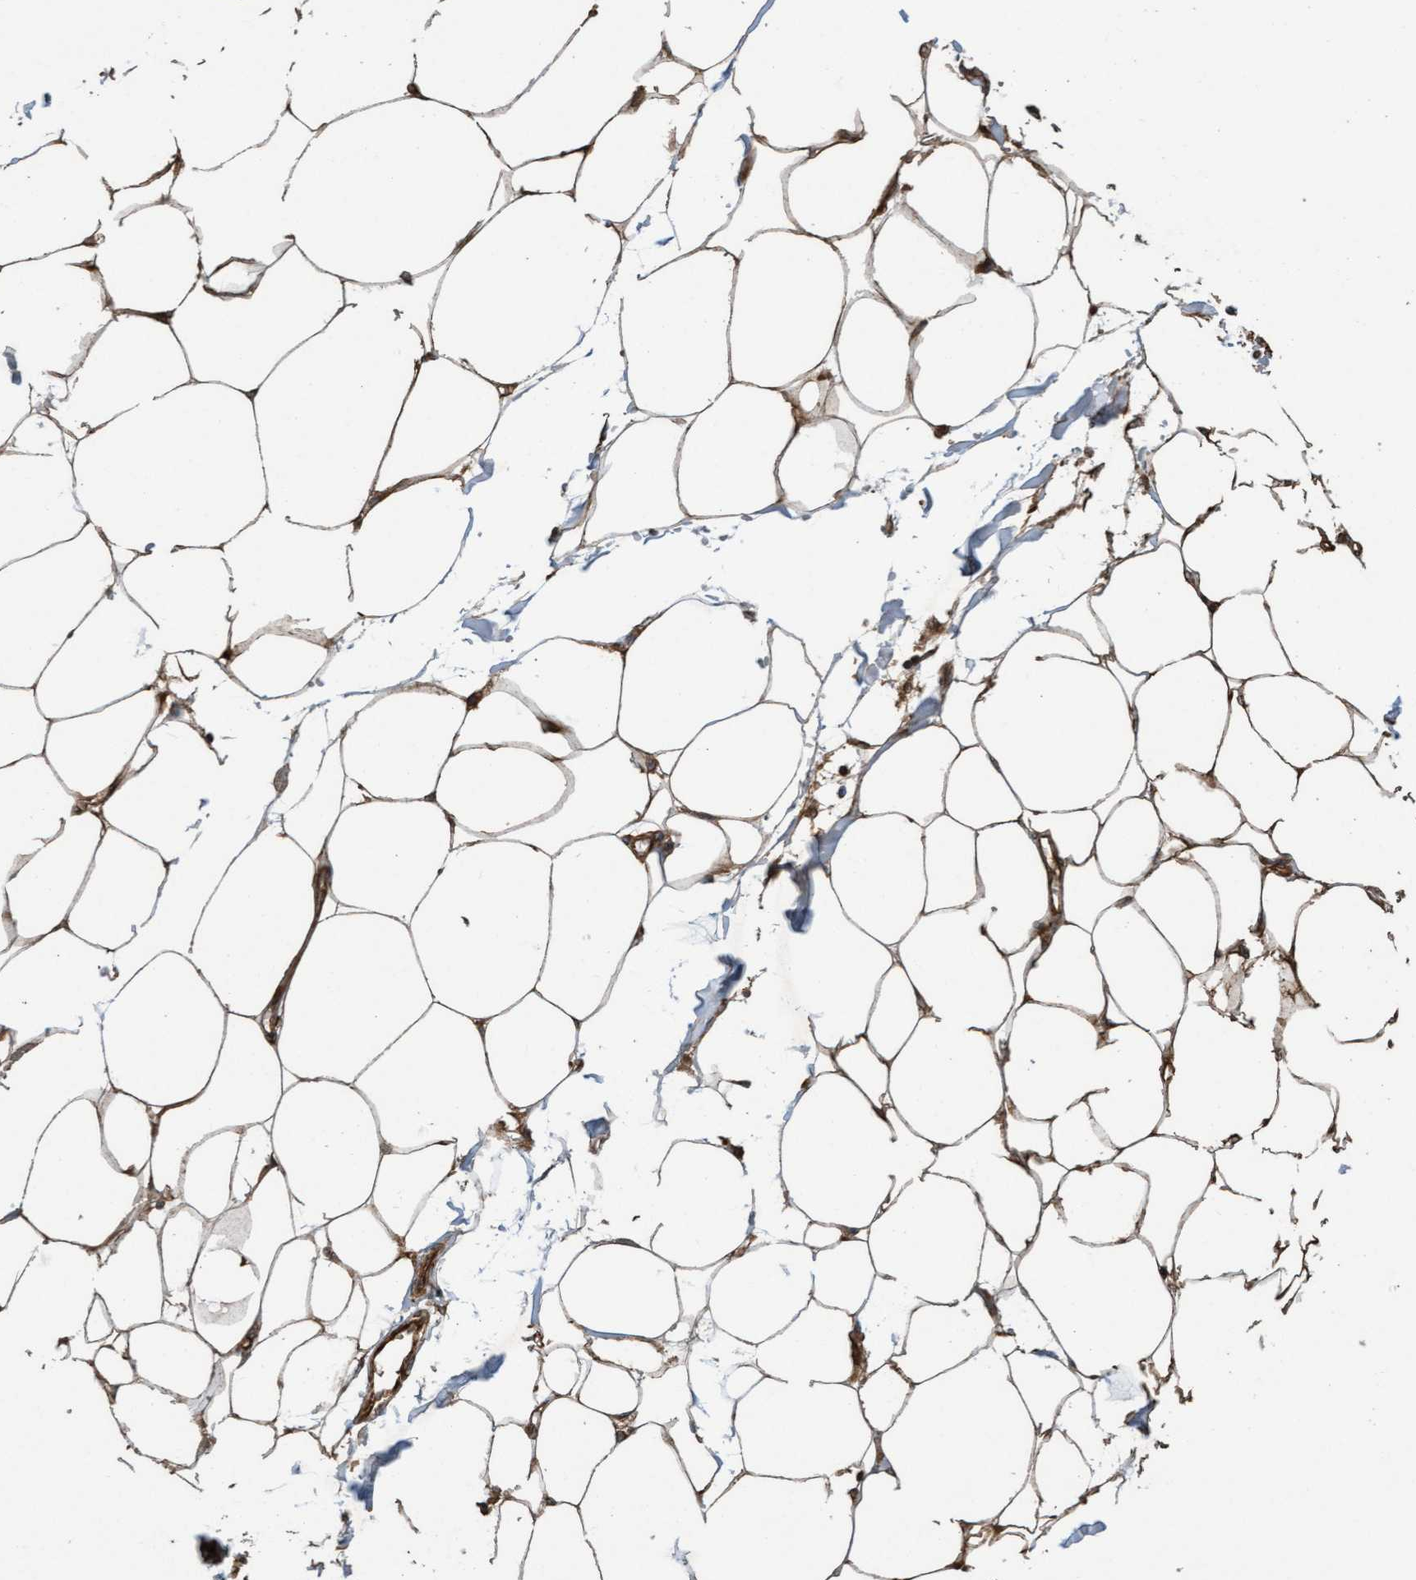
{"staining": {"intensity": "strong", "quantity": ">75%", "location": "cytoplasmic/membranous"}, "tissue": "adipose tissue", "cell_type": "Adipocytes", "image_type": "normal", "snomed": [{"axis": "morphology", "description": "Normal tissue, NOS"}, {"axis": "morphology", "description": "Adenocarcinoma, NOS"}, {"axis": "topography", "description": "Colon"}, {"axis": "topography", "description": "Peripheral nerve tissue"}], "caption": "This histopathology image demonstrates immunohistochemistry (IHC) staining of normal adipose tissue, with high strong cytoplasmic/membranous expression in about >75% of adipocytes.", "gene": "CDC42EP4", "patient": {"sex": "male", "age": 14}}